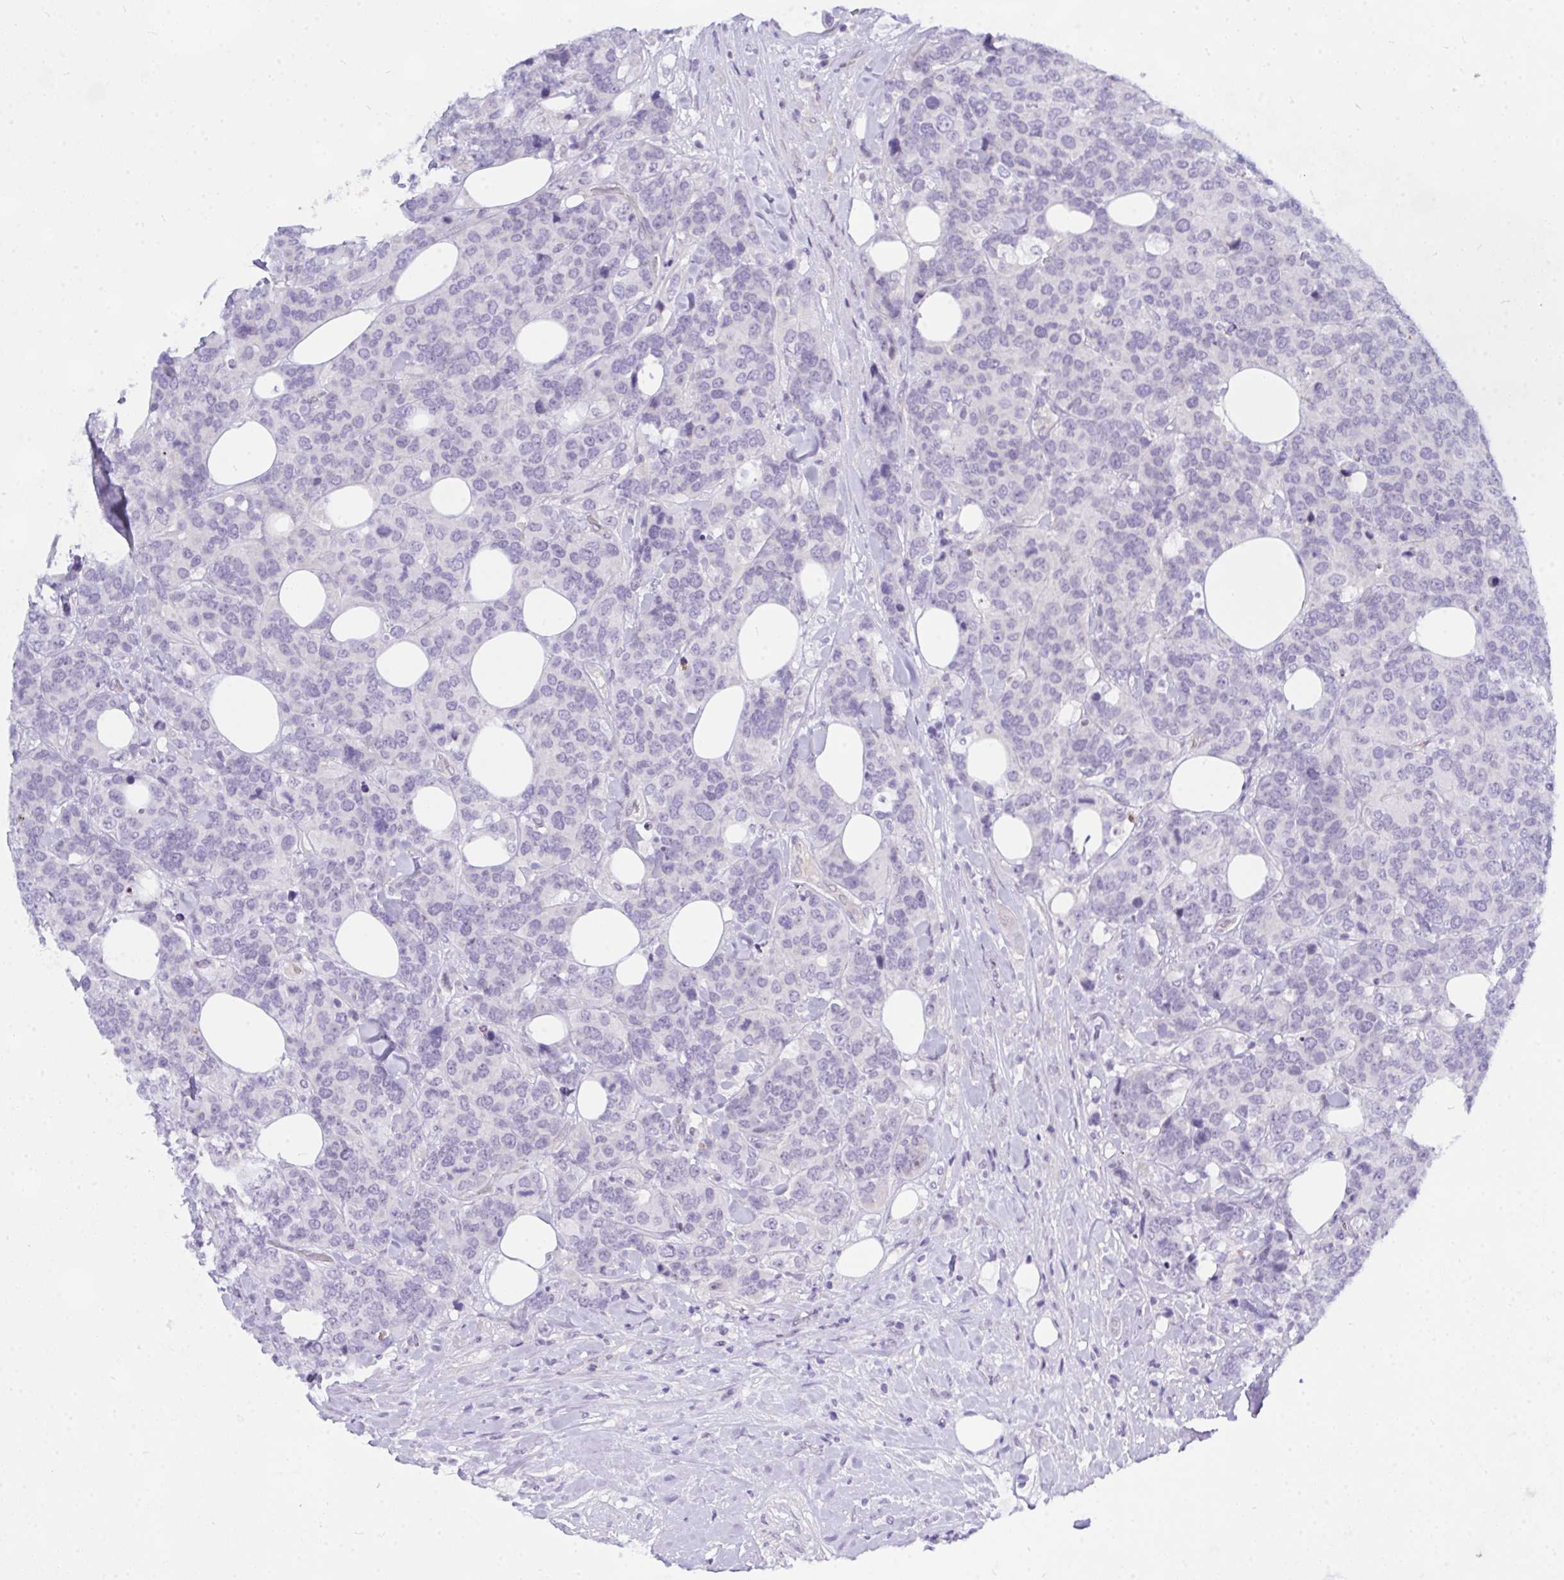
{"staining": {"intensity": "negative", "quantity": "none", "location": "none"}, "tissue": "breast cancer", "cell_type": "Tumor cells", "image_type": "cancer", "snomed": [{"axis": "morphology", "description": "Lobular carcinoma"}, {"axis": "topography", "description": "Breast"}], "caption": "Immunohistochemistry (IHC) of breast cancer exhibits no staining in tumor cells. Brightfield microscopy of IHC stained with DAB (brown) and hematoxylin (blue), captured at high magnification.", "gene": "NFXL1", "patient": {"sex": "female", "age": 59}}